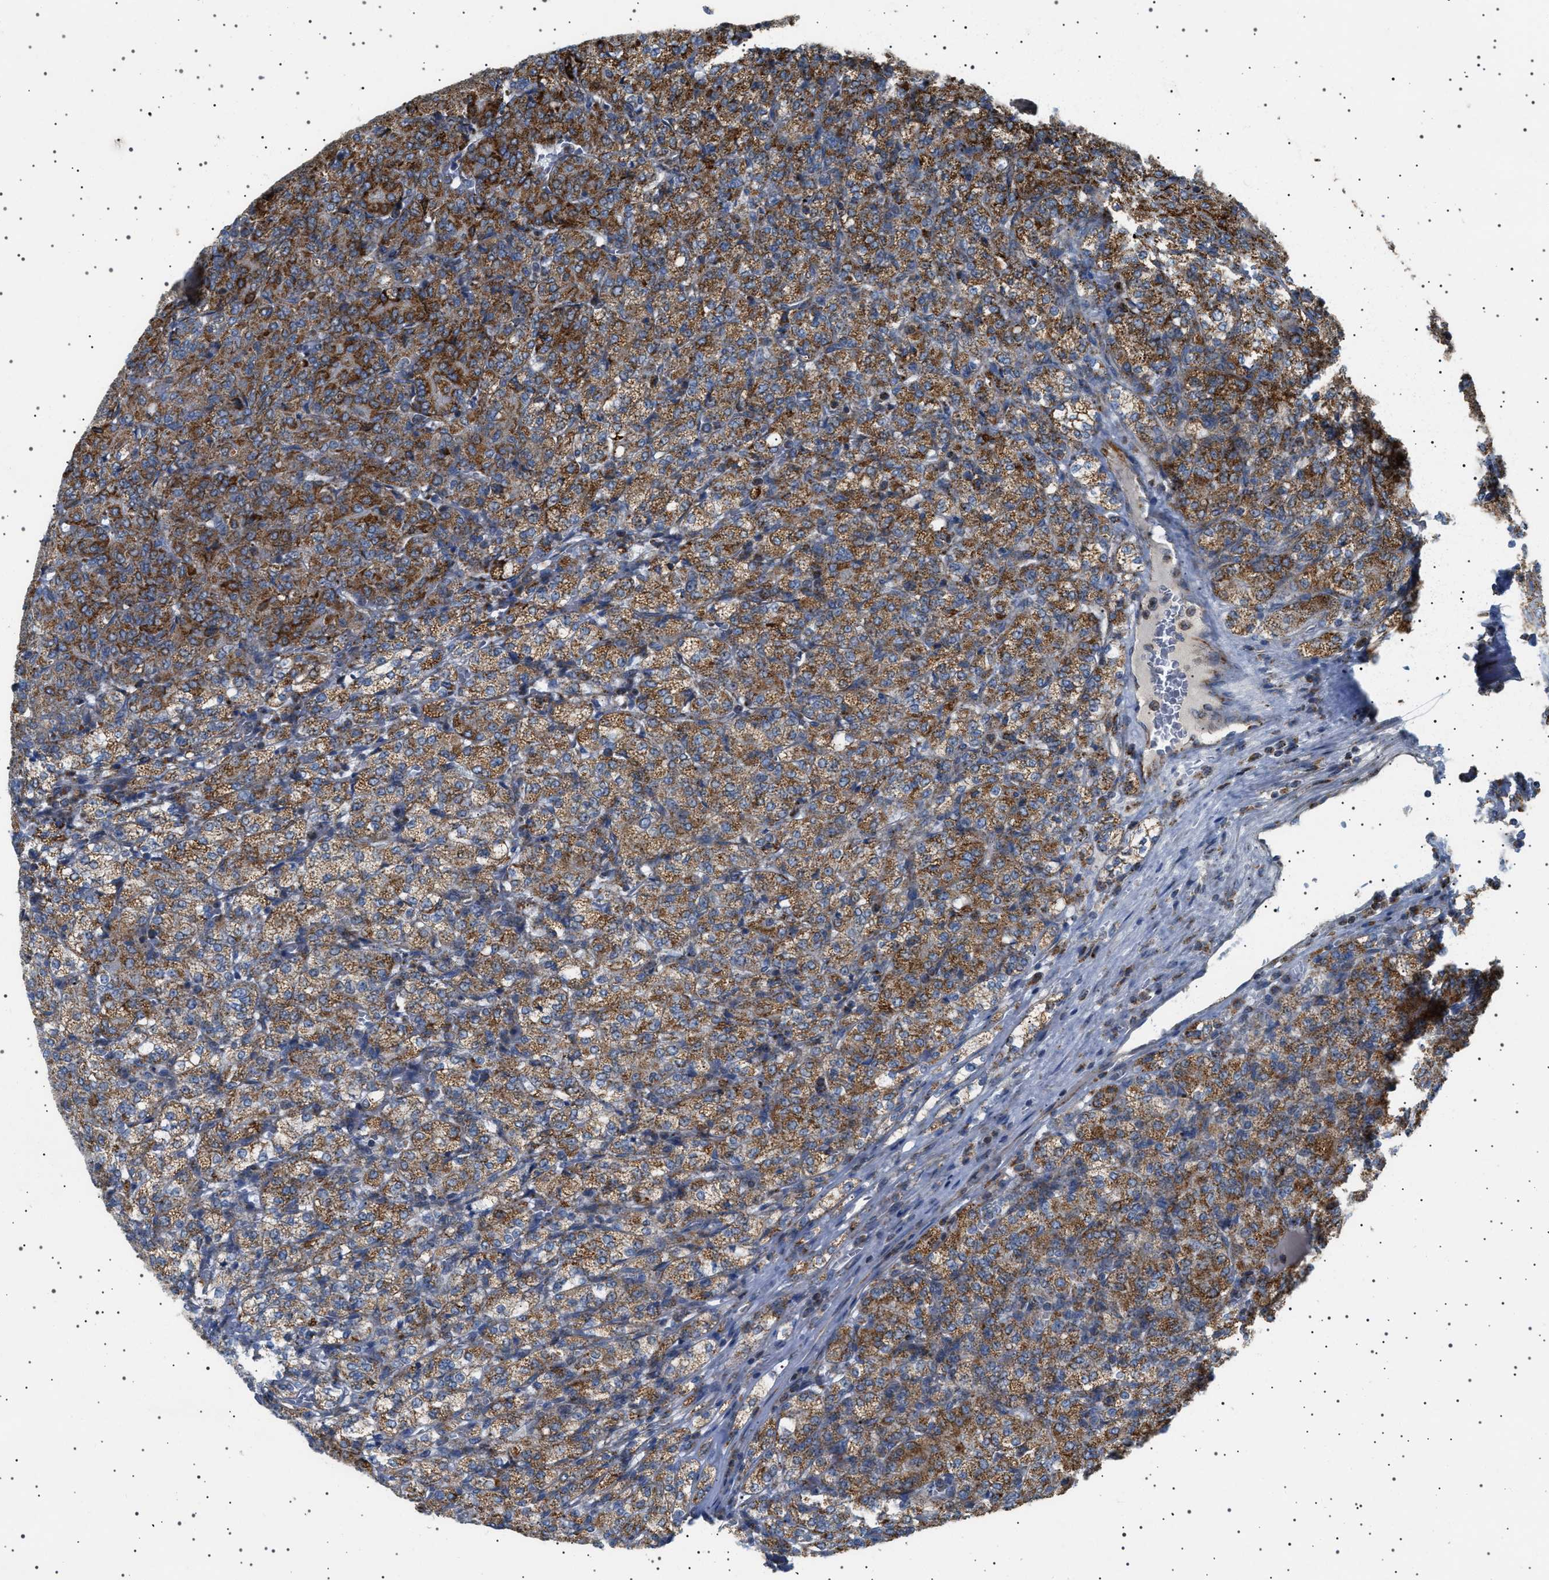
{"staining": {"intensity": "strong", "quantity": ">75%", "location": "cytoplasmic/membranous"}, "tissue": "renal cancer", "cell_type": "Tumor cells", "image_type": "cancer", "snomed": [{"axis": "morphology", "description": "Adenocarcinoma, NOS"}, {"axis": "topography", "description": "Kidney"}], "caption": "Protein expression by immunohistochemistry (IHC) displays strong cytoplasmic/membranous expression in about >75% of tumor cells in renal cancer.", "gene": "UBXN8", "patient": {"sex": "male", "age": 77}}